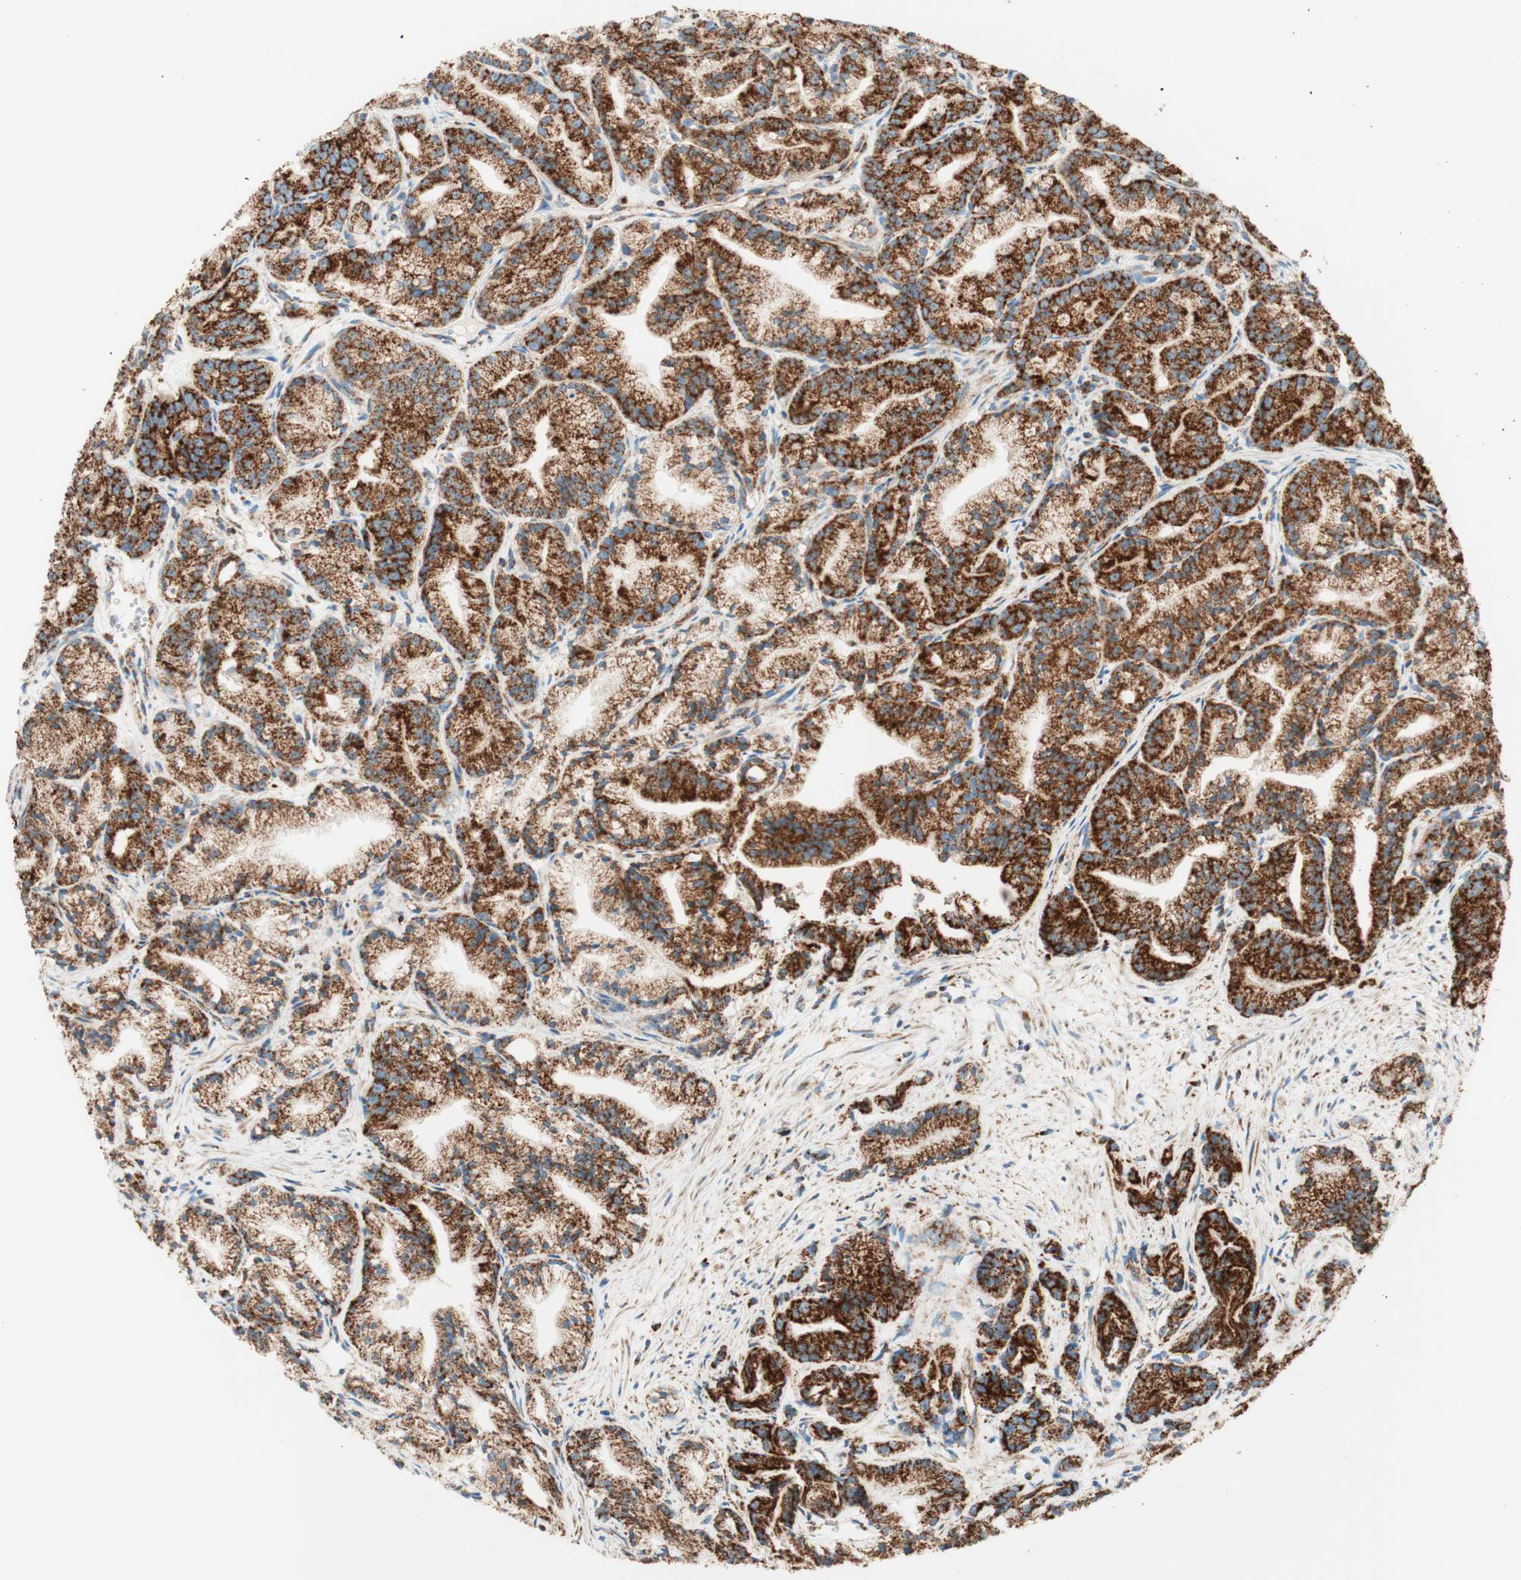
{"staining": {"intensity": "strong", "quantity": ">75%", "location": "cytoplasmic/membranous"}, "tissue": "prostate cancer", "cell_type": "Tumor cells", "image_type": "cancer", "snomed": [{"axis": "morphology", "description": "Adenocarcinoma, Low grade"}, {"axis": "topography", "description": "Prostate"}], "caption": "Brown immunohistochemical staining in adenocarcinoma (low-grade) (prostate) exhibits strong cytoplasmic/membranous staining in approximately >75% of tumor cells. (DAB (3,3'-diaminobenzidine) = brown stain, brightfield microscopy at high magnification).", "gene": "TOMM20", "patient": {"sex": "male", "age": 89}}